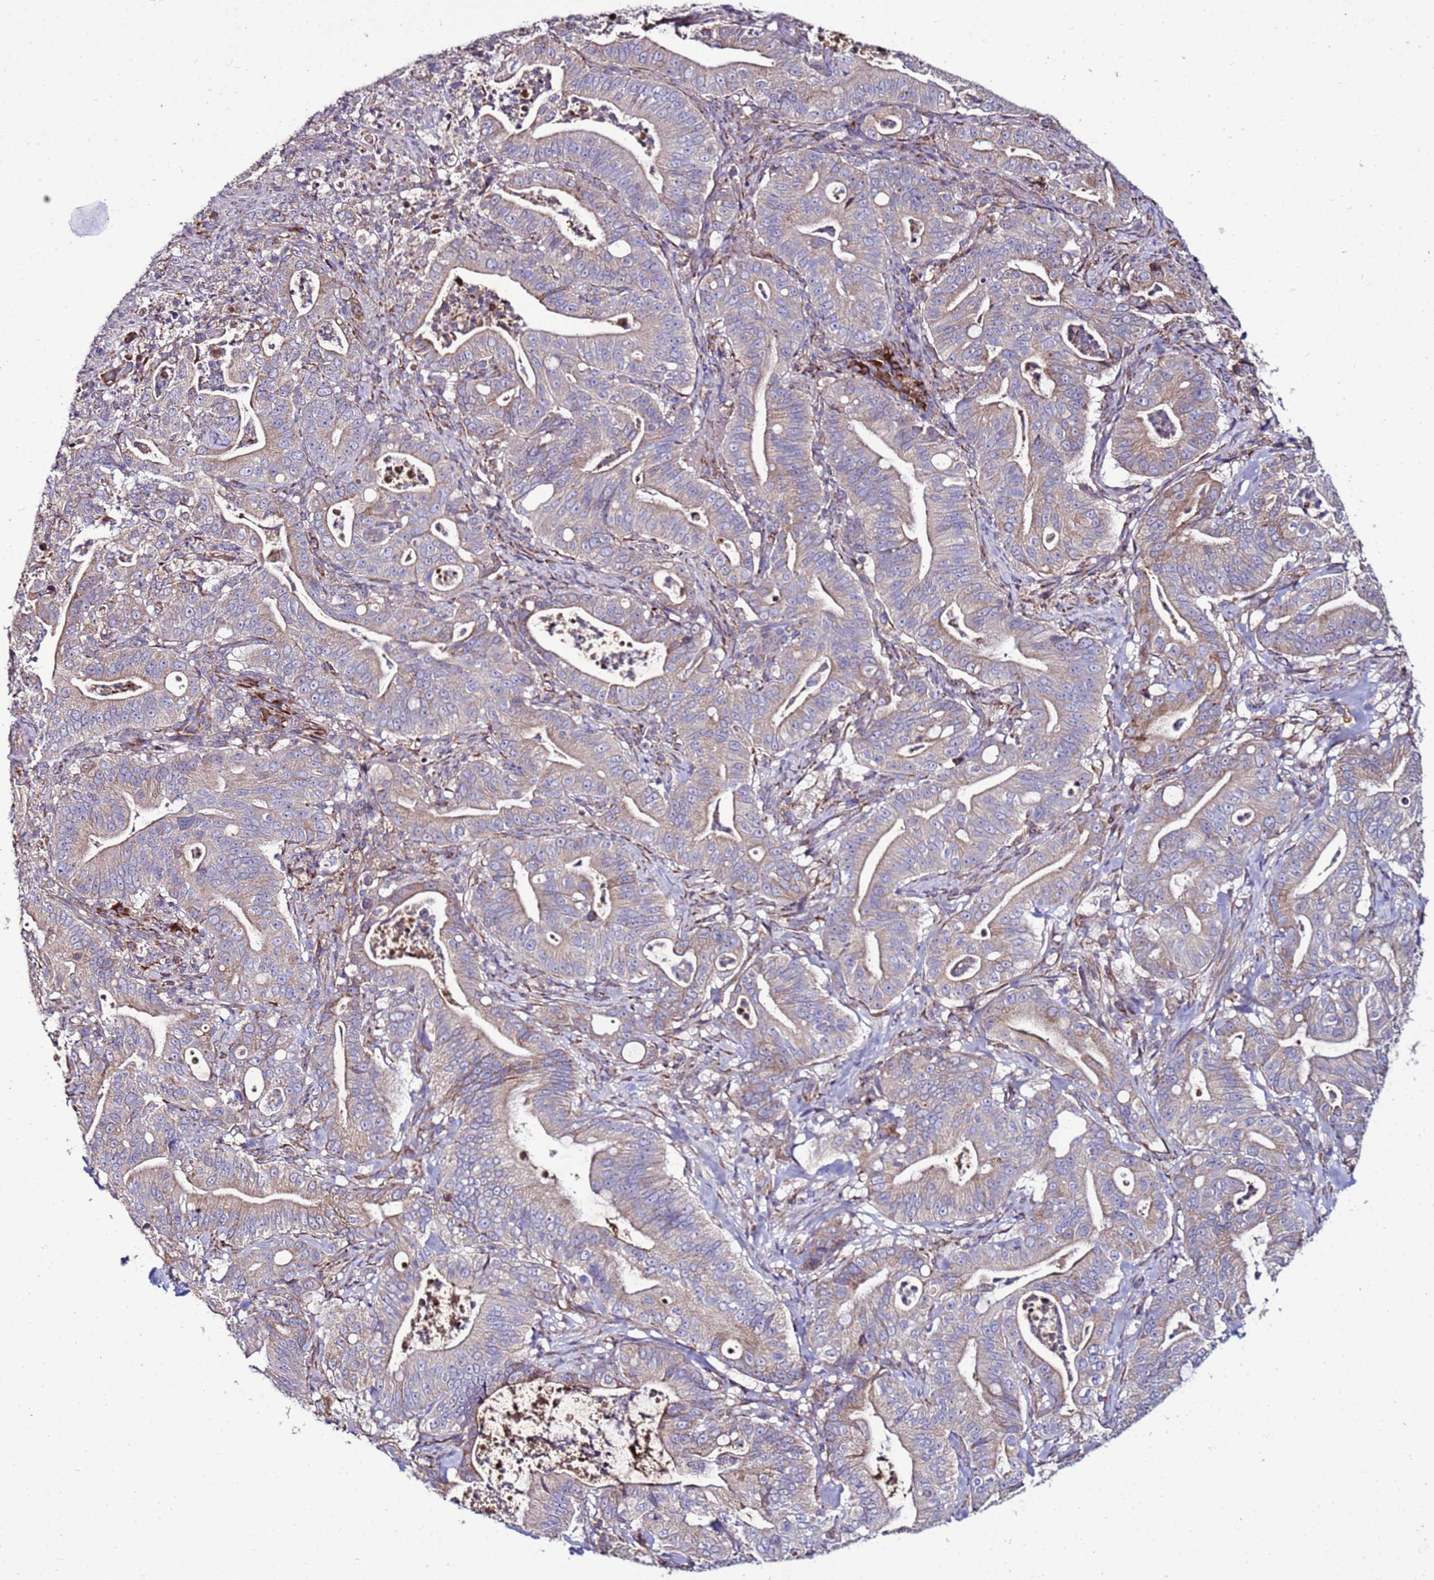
{"staining": {"intensity": "weak", "quantity": "25%-75%", "location": "cytoplasmic/membranous"}, "tissue": "pancreatic cancer", "cell_type": "Tumor cells", "image_type": "cancer", "snomed": [{"axis": "morphology", "description": "Adenocarcinoma, NOS"}, {"axis": "topography", "description": "Pancreas"}], "caption": "The photomicrograph reveals staining of pancreatic cancer (adenocarcinoma), revealing weak cytoplasmic/membranous protein expression (brown color) within tumor cells.", "gene": "ANTKMT", "patient": {"sex": "male", "age": 71}}